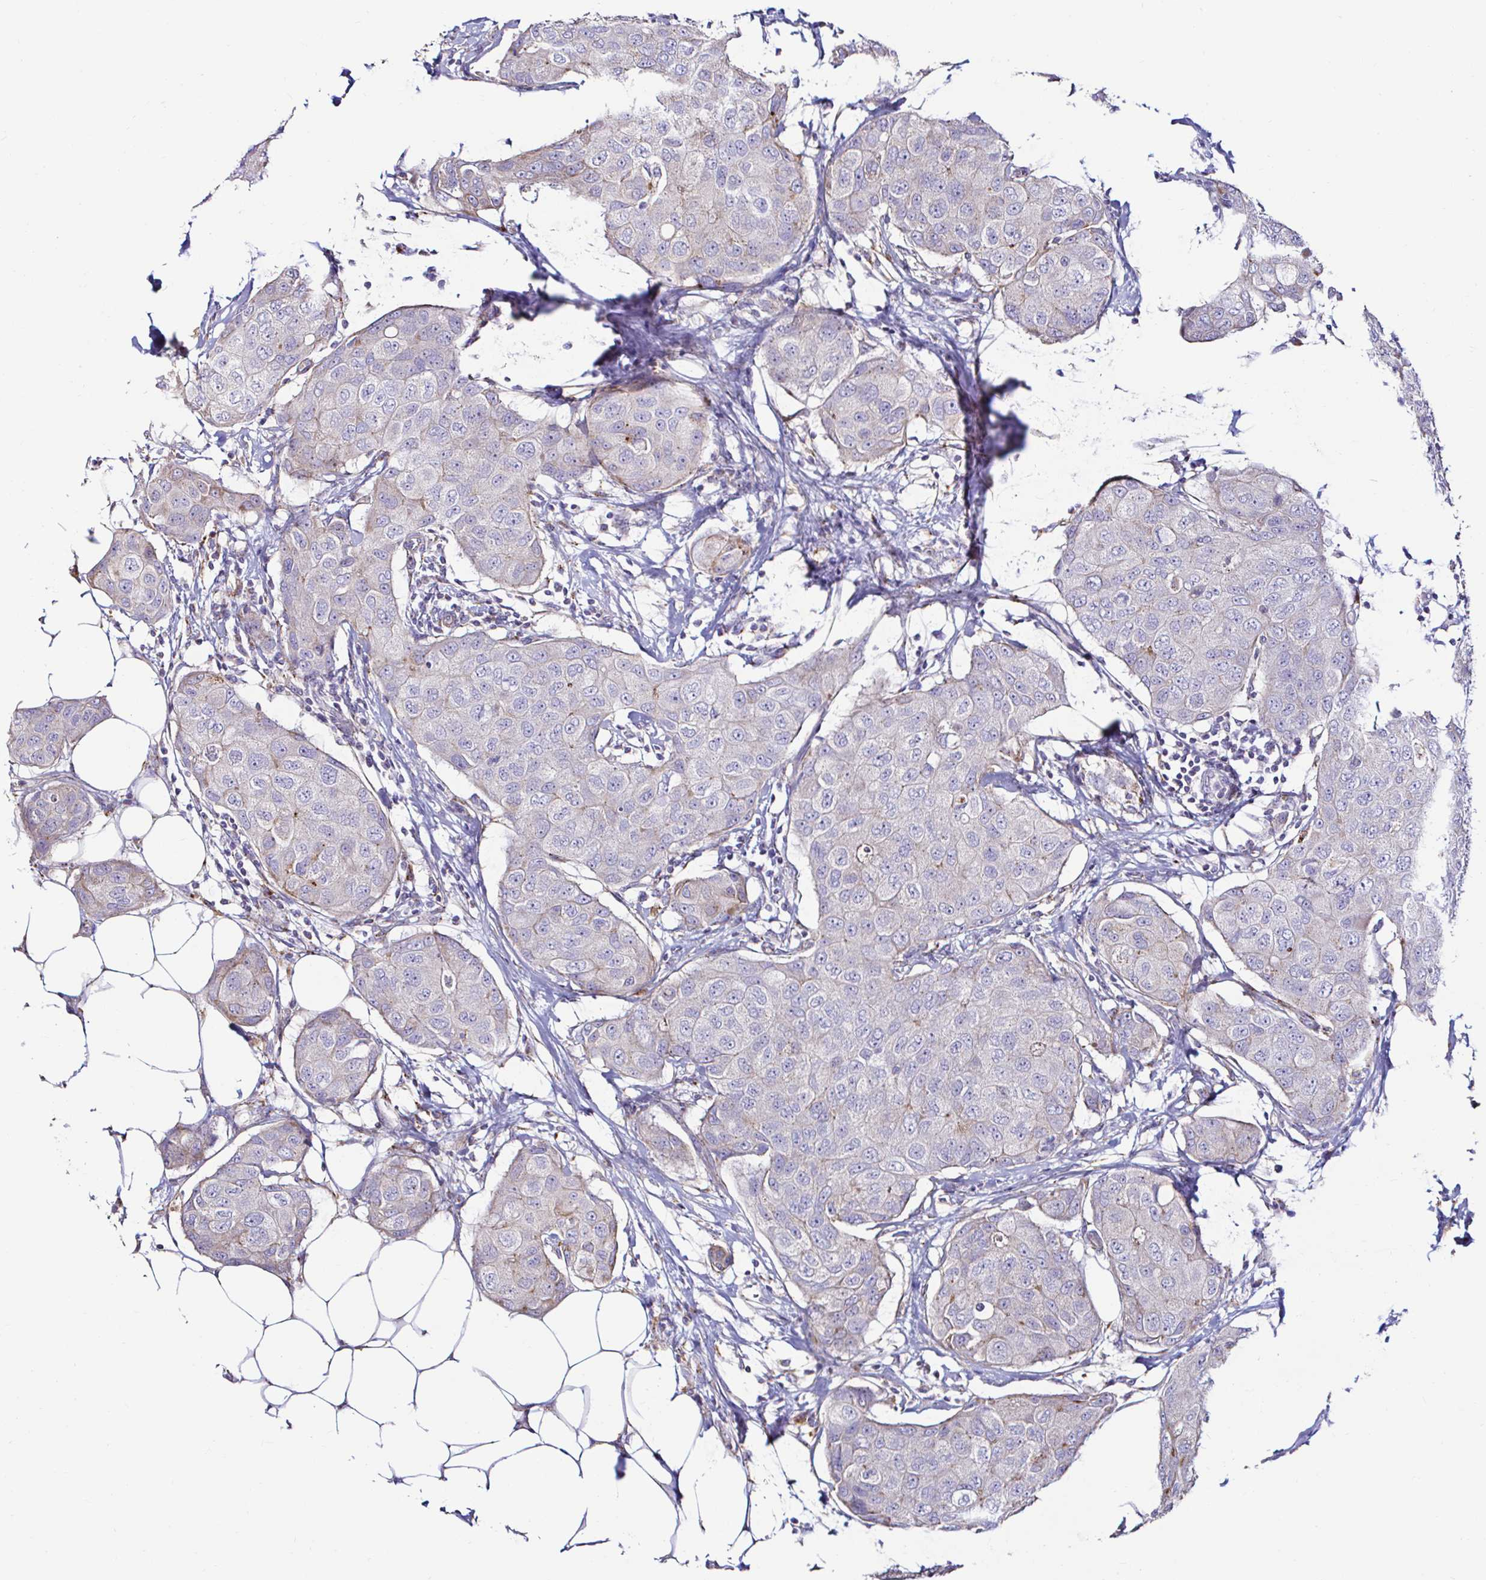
{"staining": {"intensity": "negative", "quantity": "none", "location": "none"}, "tissue": "breast cancer", "cell_type": "Tumor cells", "image_type": "cancer", "snomed": [{"axis": "morphology", "description": "Duct carcinoma"}, {"axis": "topography", "description": "Breast"}, {"axis": "topography", "description": "Lymph node"}], "caption": "An immunohistochemistry (IHC) histopathology image of breast cancer is shown. There is no staining in tumor cells of breast cancer. (DAB immunohistochemistry (IHC), high magnification).", "gene": "GALNS", "patient": {"sex": "female", "age": 80}}